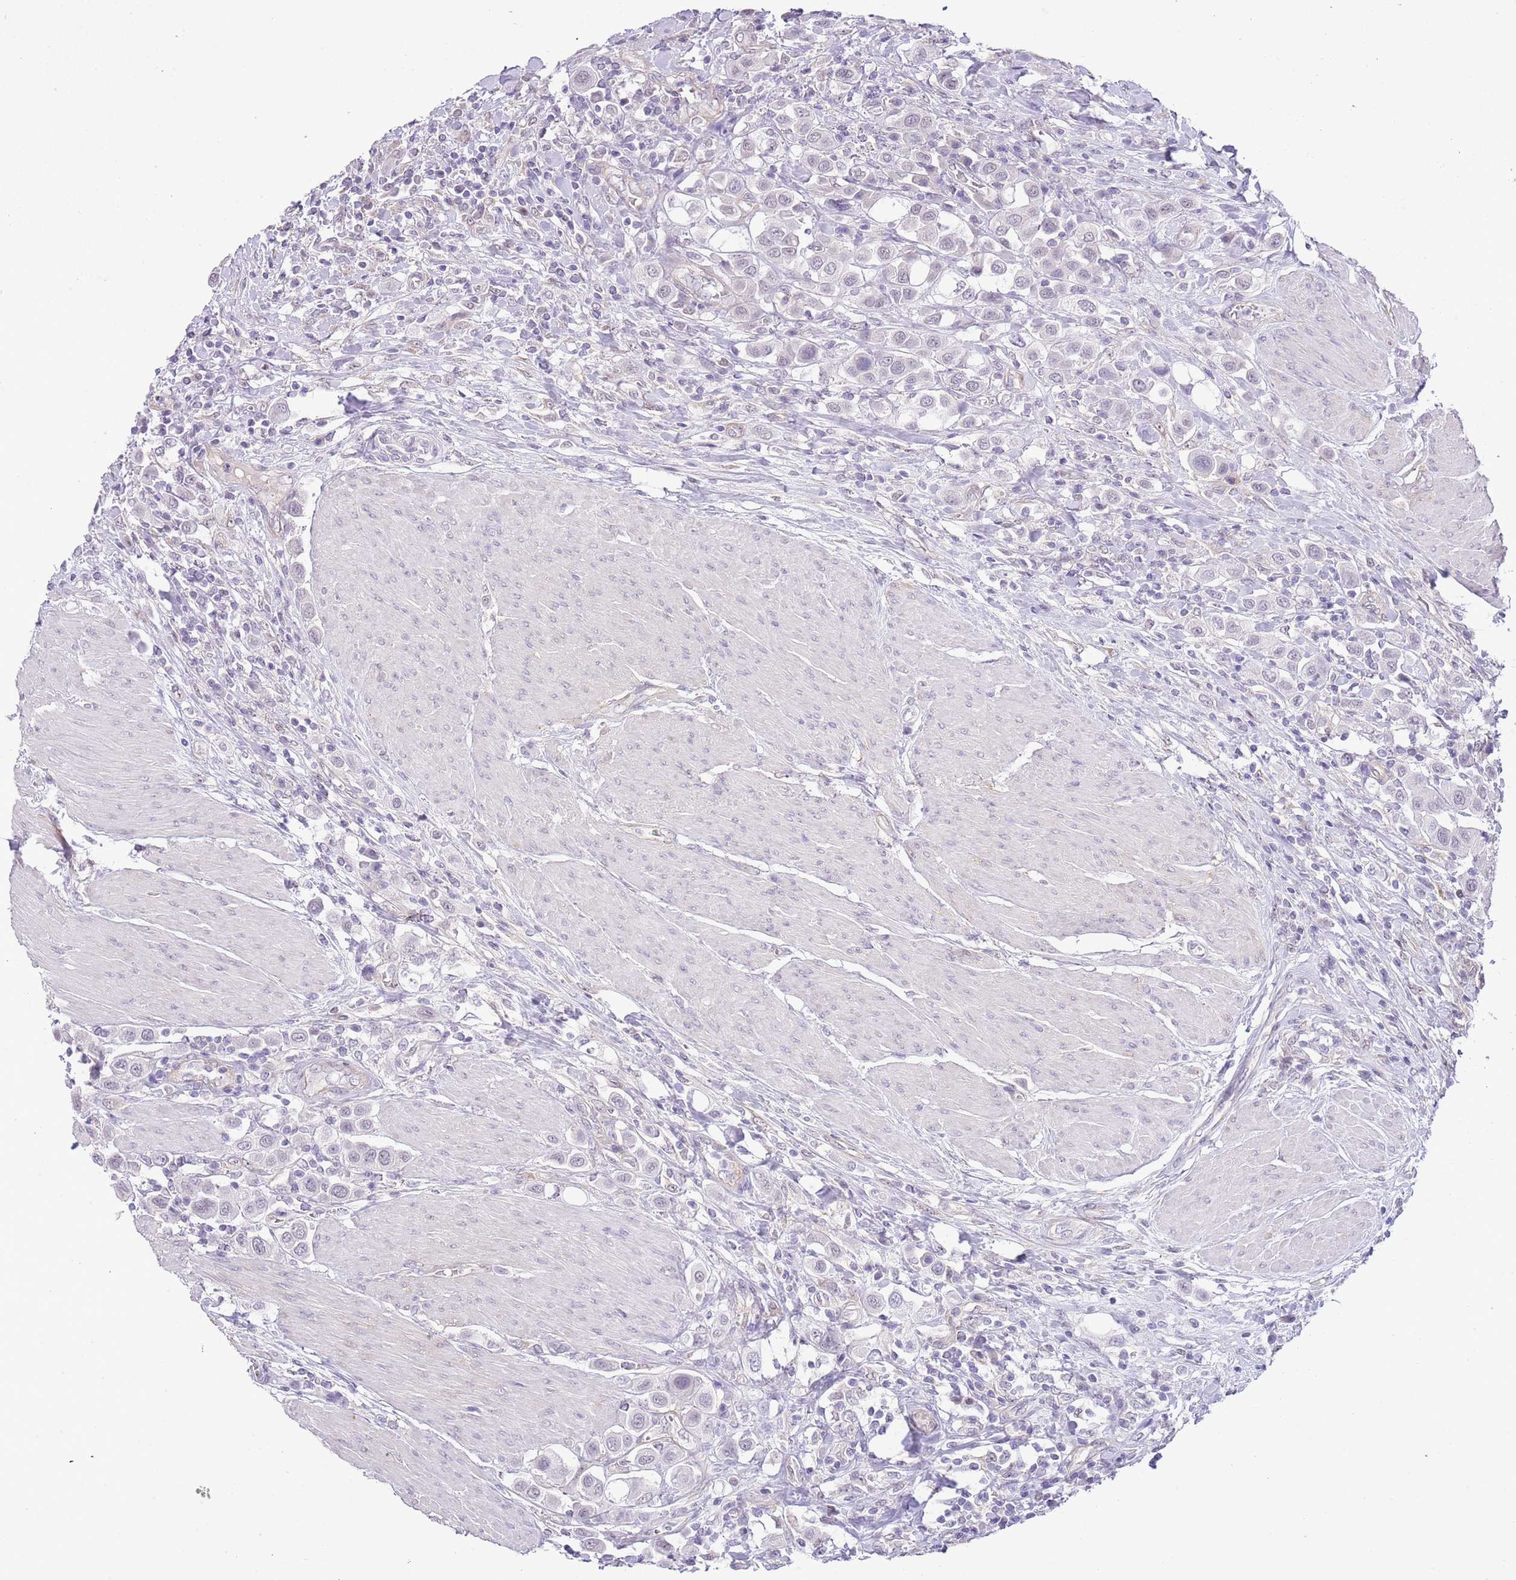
{"staining": {"intensity": "negative", "quantity": "none", "location": "none"}, "tissue": "urothelial cancer", "cell_type": "Tumor cells", "image_type": "cancer", "snomed": [{"axis": "morphology", "description": "Urothelial carcinoma, High grade"}, {"axis": "topography", "description": "Urinary bladder"}], "caption": "Human urothelial cancer stained for a protein using immunohistochemistry demonstrates no expression in tumor cells.", "gene": "MIDN", "patient": {"sex": "male", "age": 50}}